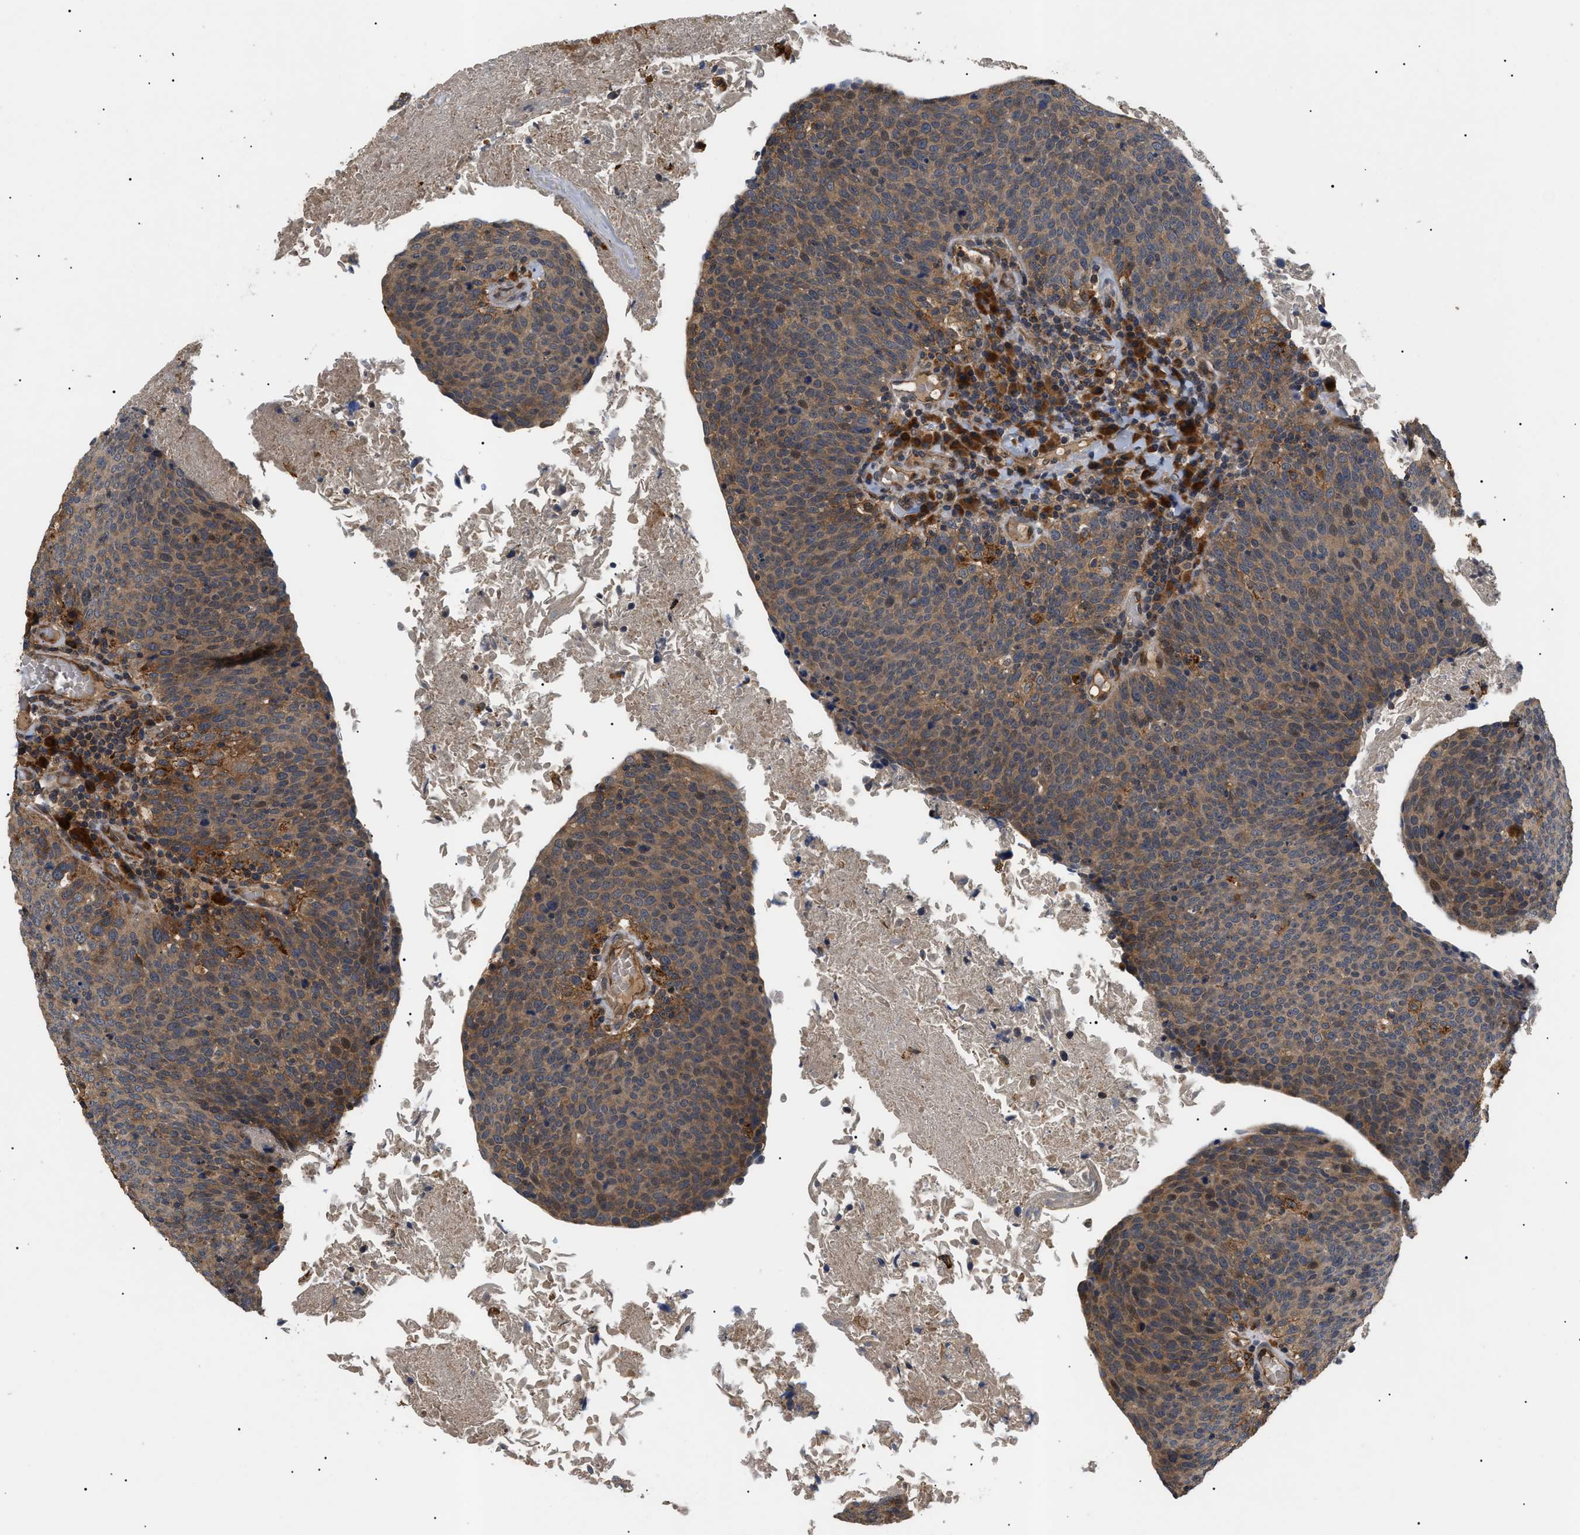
{"staining": {"intensity": "weak", "quantity": ">75%", "location": "cytoplasmic/membranous,nuclear"}, "tissue": "head and neck cancer", "cell_type": "Tumor cells", "image_type": "cancer", "snomed": [{"axis": "morphology", "description": "Squamous cell carcinoma, NOS"}, {"axis": "morphology", "description": "Squamous cell carcinoma, metastatic, NOS"}, {"axis": "topography", "description": "Lymph node"}, {"axis": "topography", "description": "Head-Neck"}], "caption": "Head and neck cancer stained with a brown dye displays weak cytoplasmic/membranous and nuclear positive expression in about >75% of tumor cells.", "gene": "ASTL", "patient": {"sex": "male", "age": 62}}